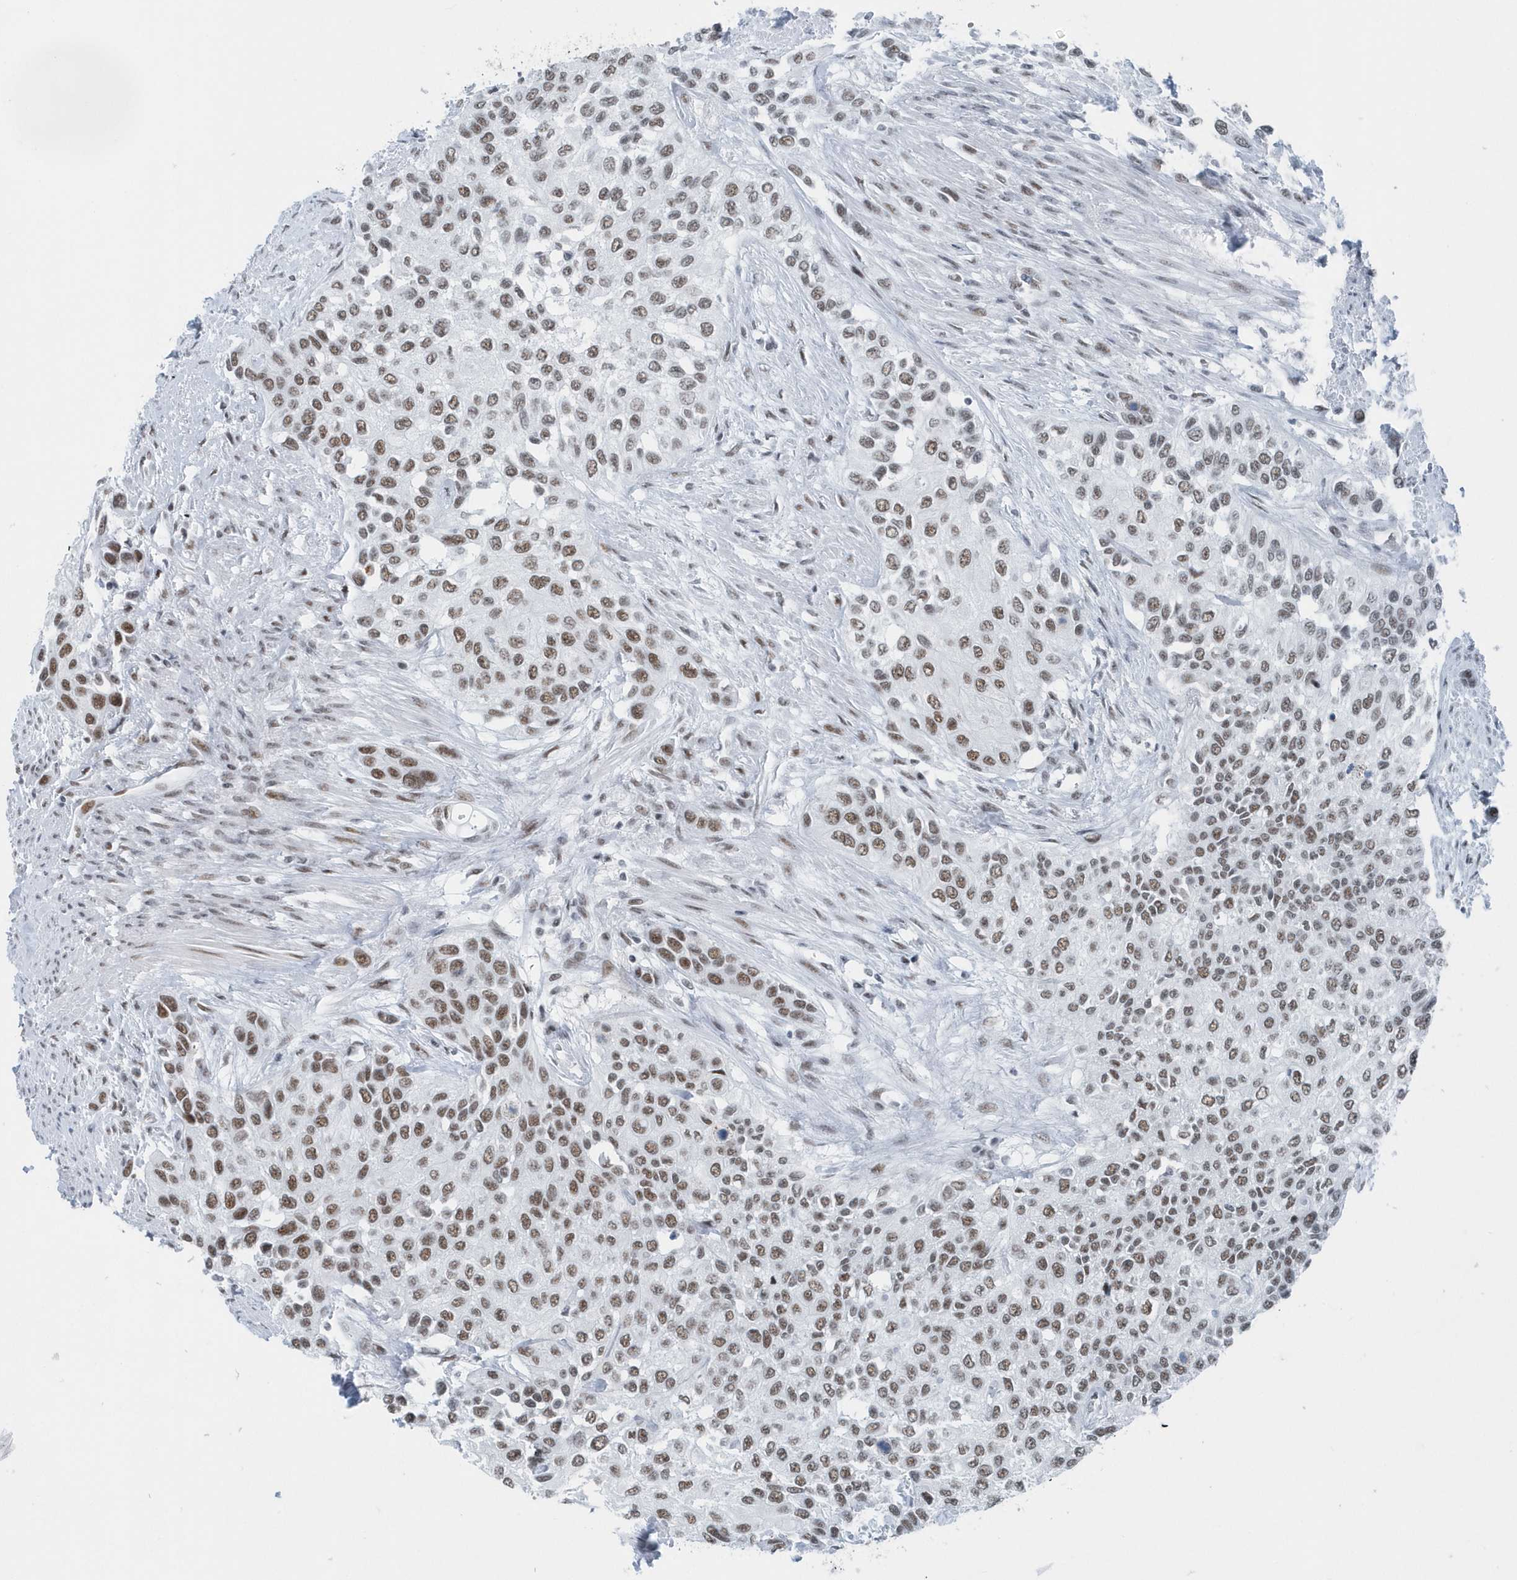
{"staining": {"intensity": "moderate", "quantity": "25%-75%", "location": "nuclear"}, "tissue": "urothelial cancer", "cell_type": "Tumor cells", "image_type": "cancer", "snomed": [{"axis": "morphology", "description": "Normal tissue, NOS"}, {"axis": "morphology", "description": "Urothelial carcinoma, High grade"}, {"axis": "topography", "description": "Vascular tissue"}, {"axis": "topography", "description": "Urinary bladder"}], "caption": "A medium amount of moderate nuclear staining is appreciated in approximately 25%-75% of tumor cells in high-grade urothelial carcinoma tissue. Using DAB (brown) and hematoxylin (blue) stains, captured at high magnification using brightfield microscopy.", "gene": "FIP1L1", "patient": {"sex": "female", "age": 56}}